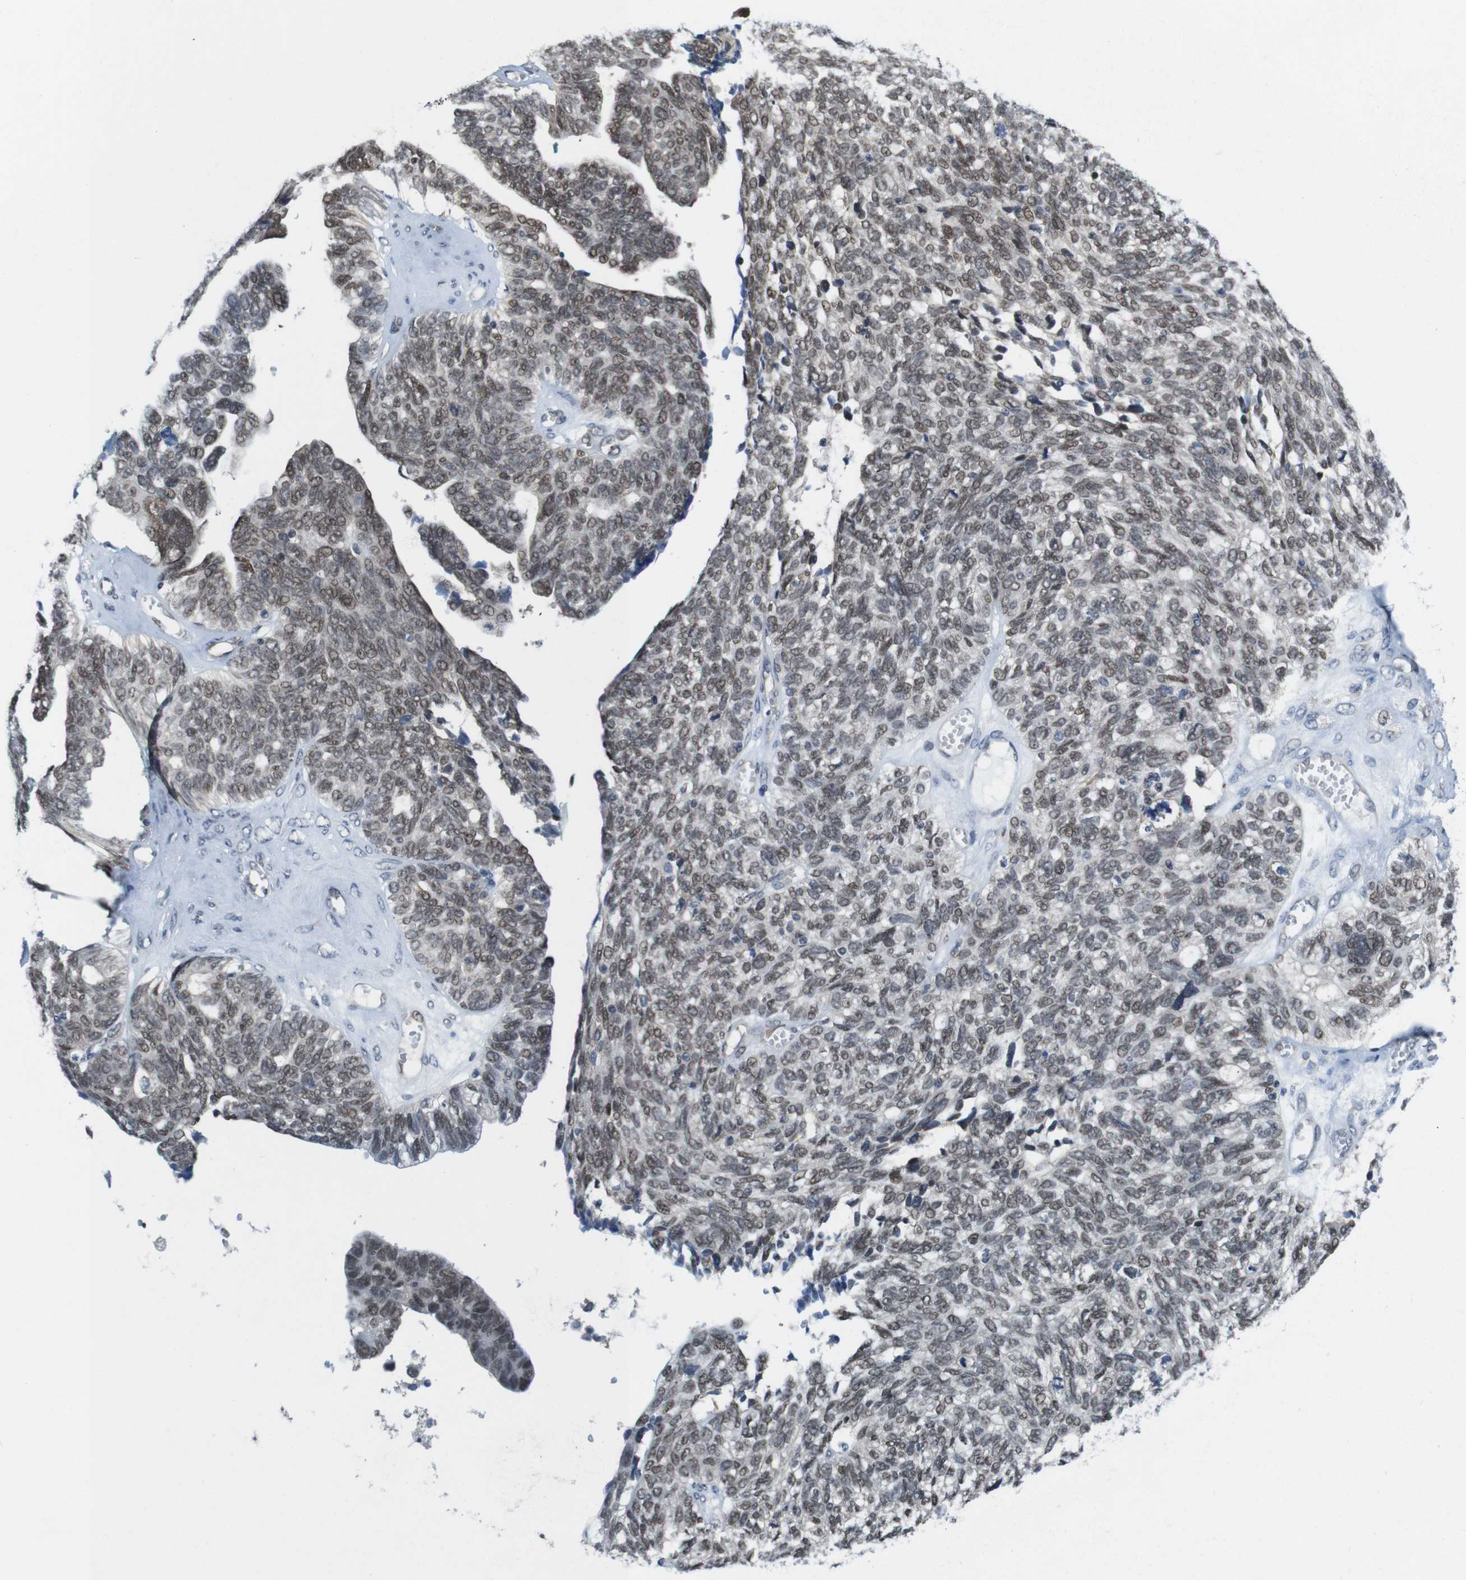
{"staining": {"intensity": "moderate", "quantity": ">75%", "location": "nuclear"}, "tissue": "ovarian cancer", "cell_type": "Tumor cells", "image_type": "cancer", "snomed": [{"axis": "morphology", "description": "Cystadenocarcinoma, serous, NOS"}, {"axis": "topography", "description": "Ovary"}], "caption": "High-power microscopy captured an immunohistochemistry (IHC) image of ovarian serous cystadenocarcinoma, revealing moderate nuclear positivity in approximately >75% of tumor cells.", "gene": "PNMA8A", "patient": {"sex": "female", "age": 79}}